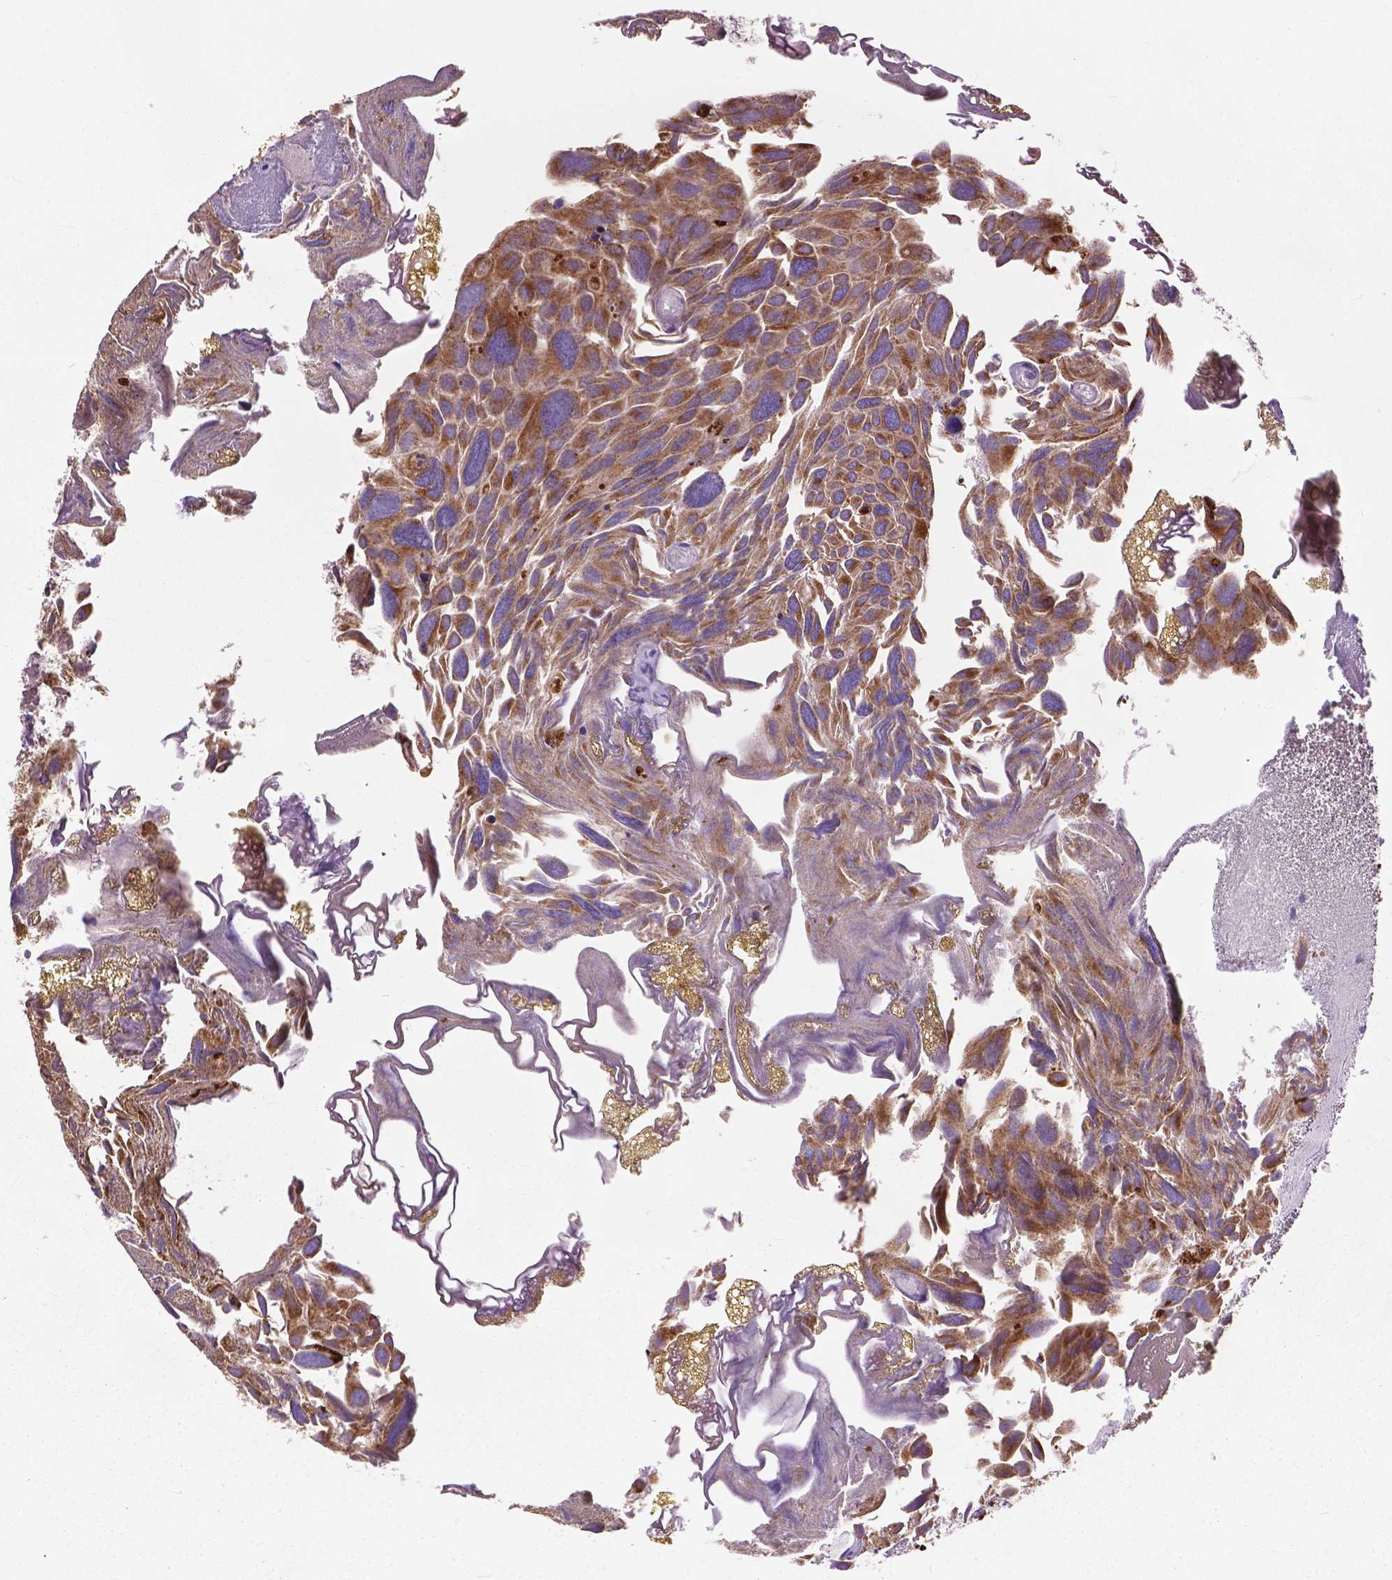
{"staining": {"intensity": "strong", "quantity": ">75%", "location": "cytoplasmic/membranous"}, "tissue": "urothelial cancer", "cell_type": "Tumor cells", "image_type": "cancer", "snomed": [{"axis": "morphology", "description": "Urothelial carcinoma, Low grade"}, {"axis": "topography", "description": "Urinary bladder"}], "caption": "Brown immunohistochemical staining in urothelial cancer reveals strong cytoplasmic/membranous staining in about >75% of tumor cells. The staining was performed using DAB (3,3'-diaminobenzidine), with brown indicating positive protein expression. Nuclei are stained blue with hematoxylin.", "gene": "VDAC1", "patient": {"sex": "female", "age": 69}}